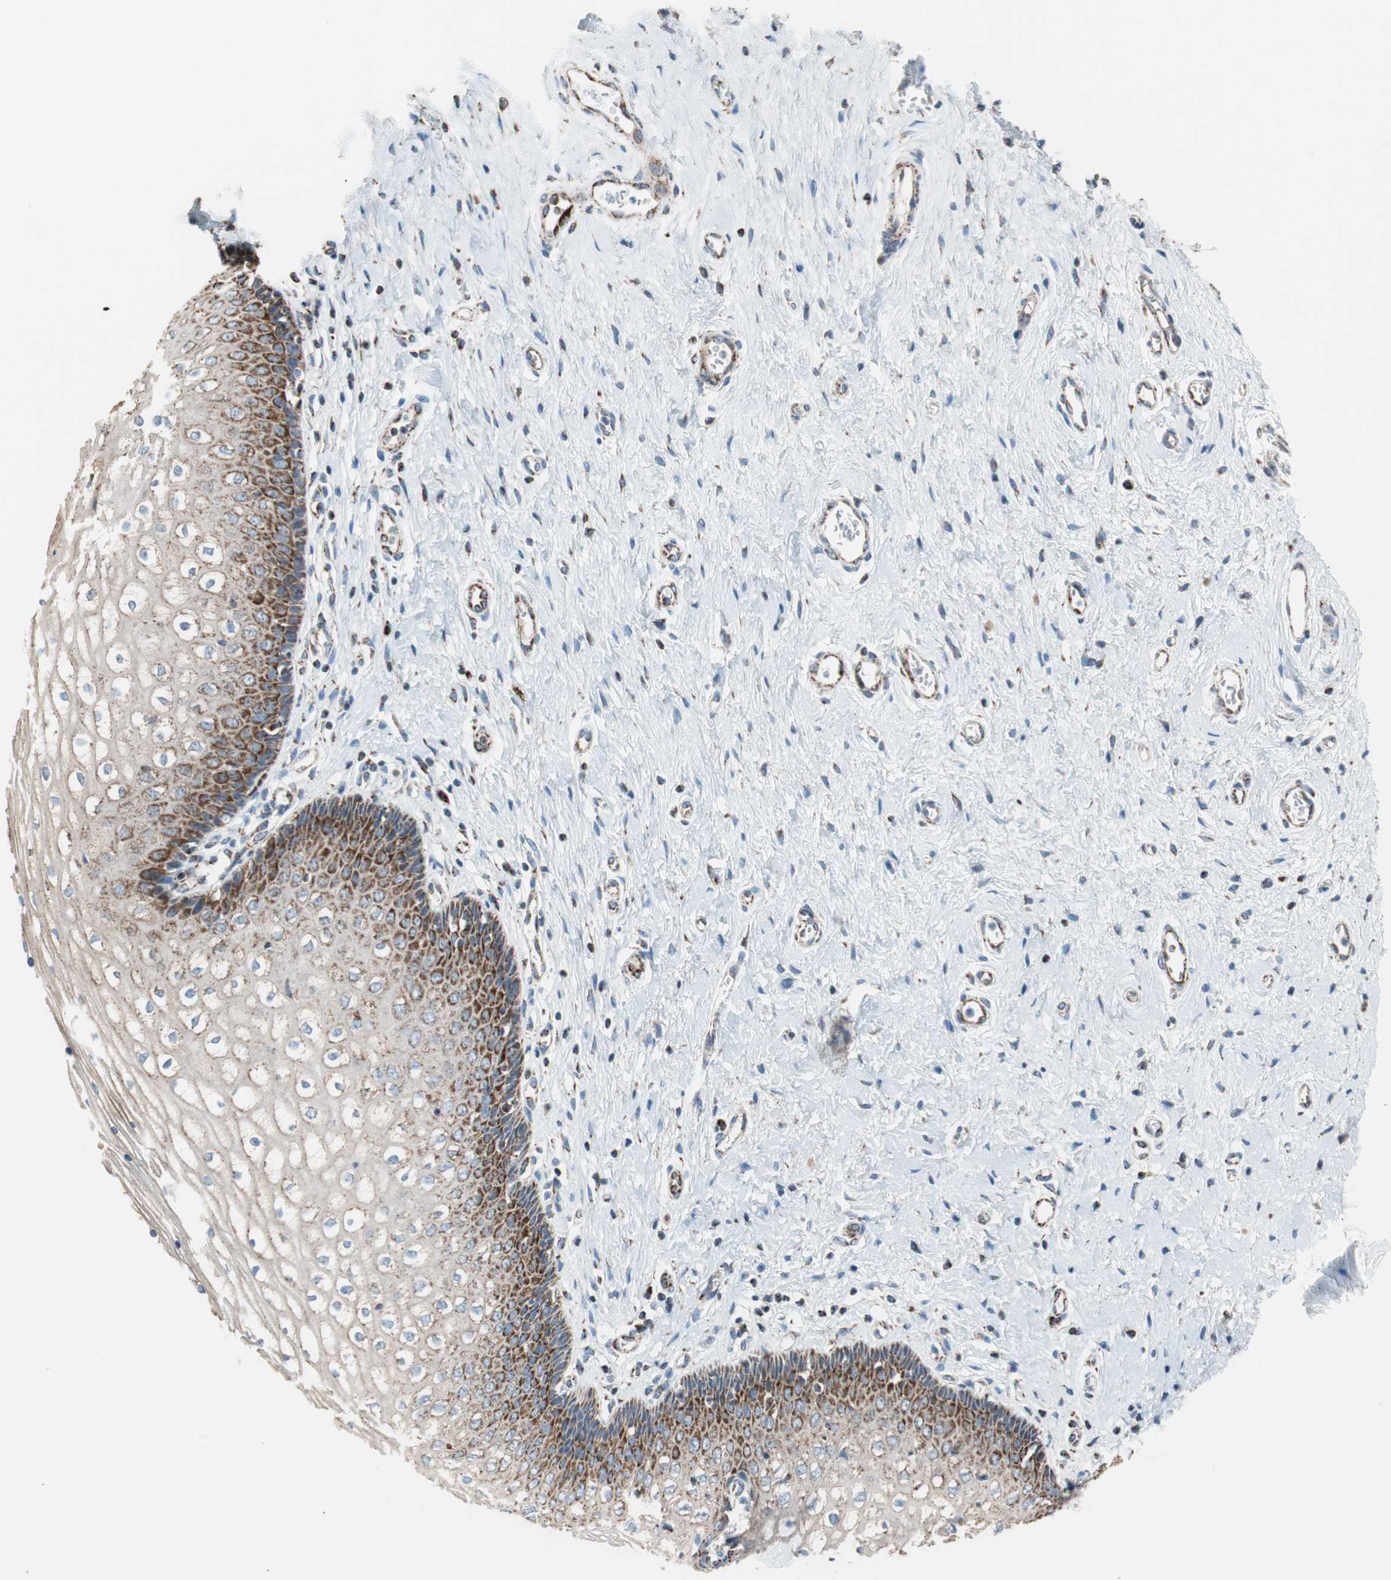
{"staining": {"intensity": "strong", "quantity": "25%-75%", "location": "cytoplasmic/membranous"}, "tissue": "vagina", "cell_type": "Squamous epithelial cells", "image_type": "normal", "snomed": [{"axis": "morphology", "description": "Normal tissue, NOS"}, {"axis": "topography", "description": "Soft tissue"}, {"axis": "topography", "description": "Vagina"}], "caption": "DAB (3,3'-diaminobenzidine) immunohistochemical staining of unremarkable vagina reveals strong cytoplasmic/membranous protein positivity in approximately 25%-75% of squamous epithelial cells. (Stains: DAB (3,3'-diaminobenzidine) in brown, nuclei in blue, Microscopy: brightfield microscopy at high magnification).", "gene": "PCSK4", "patient": {"sex": "female", "age": 61}}